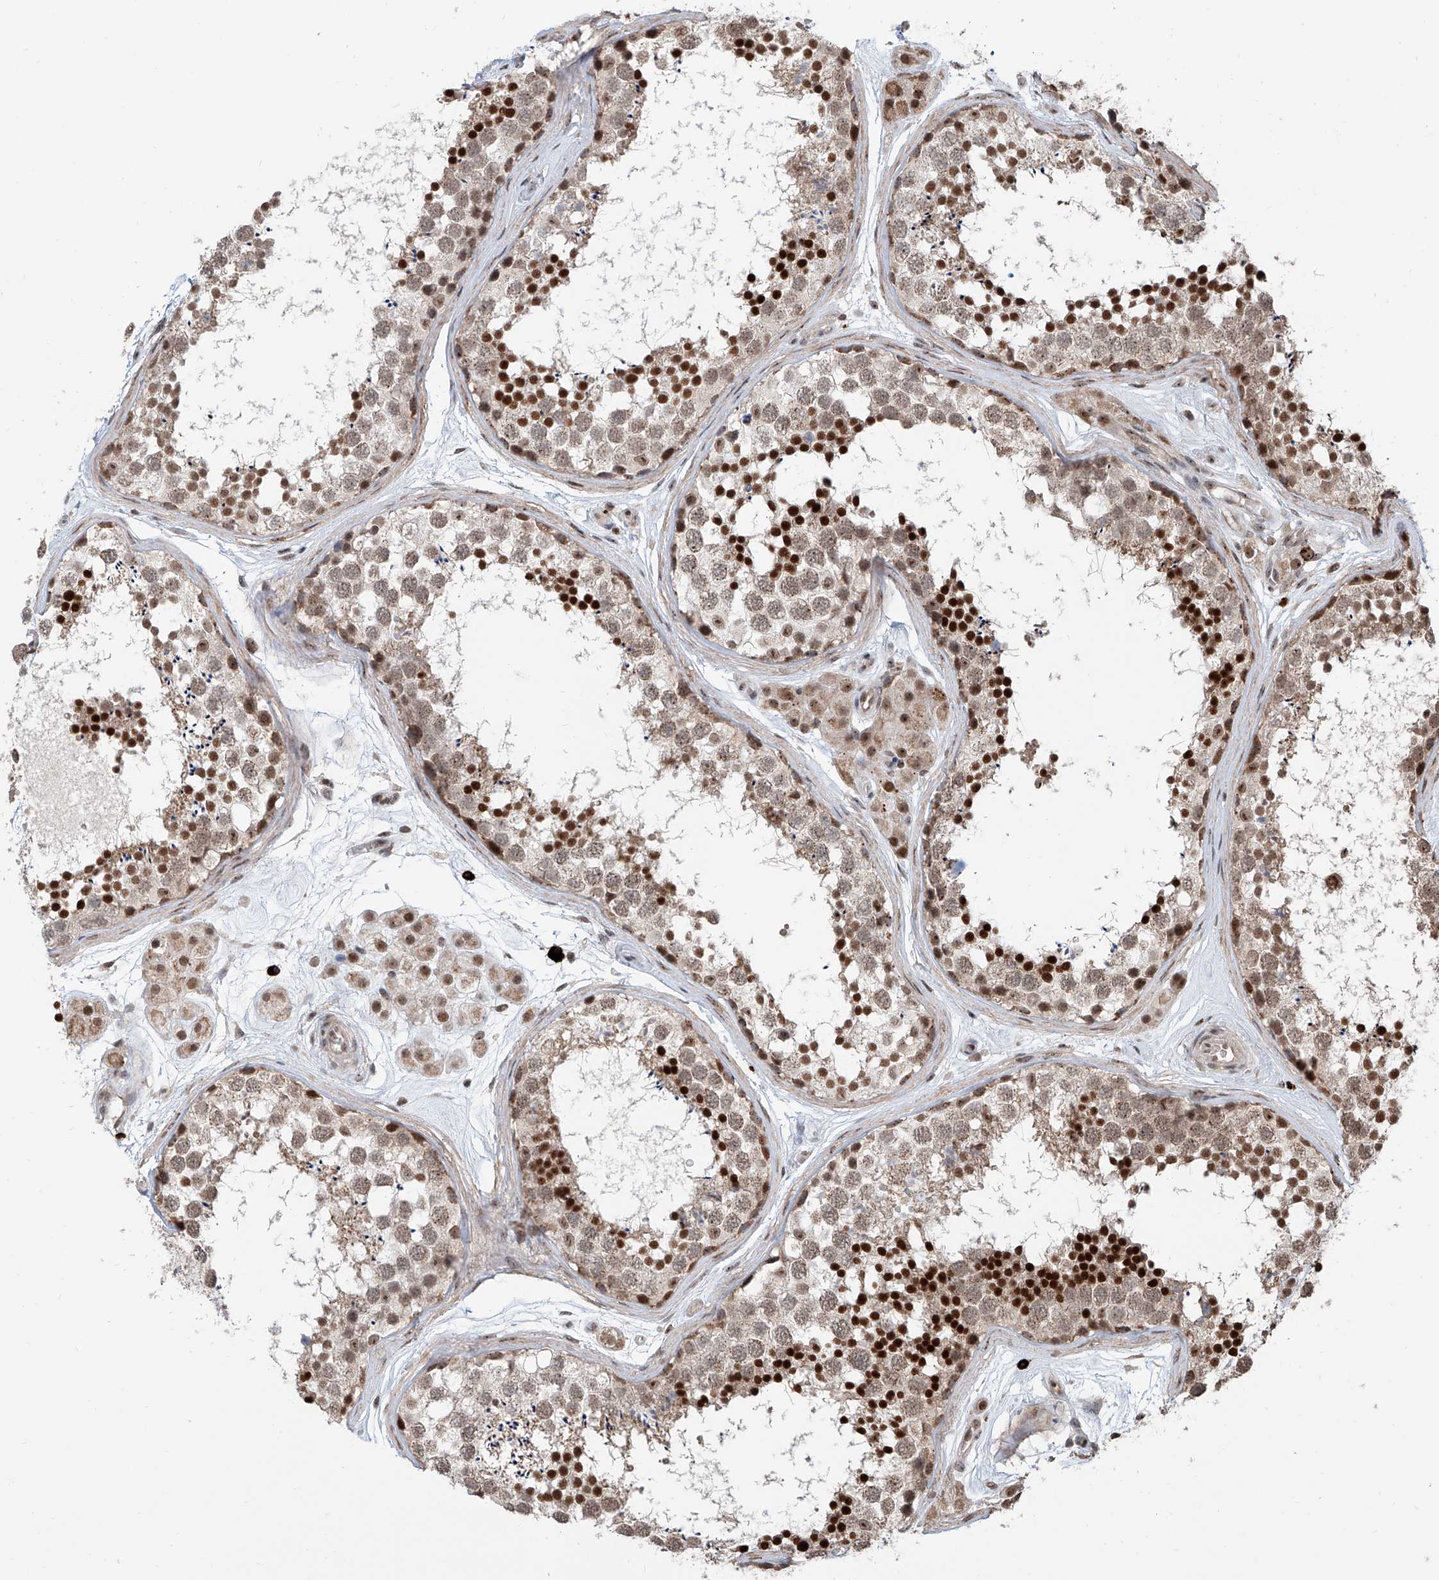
{"staining": {"intensity": "strong", "quantity": "25%-75%", "location": "nuclear"}, "tissue": "testis", "cell_type": "Cells in seminiferous ducts", "image_type": "normal", "snomed": [{"axis": "morphology", "description": "Normal tissue, NOS"}, {"axis": "topography", "description": "Testis"}], "caption": "Immunohistochemistry (DAB) staining of normal human testis shows strong nuclear protein staining in approximately 25%-75% of cells in seminiferous ducts. Using DAB (3,3'-diaminobenzidine) (brown) and hematoxylin (blue) stains, captured at high magnification using brightfield microscopy.", "gene": "SDE2", "patient": {"sex": "male", "age": 56}}